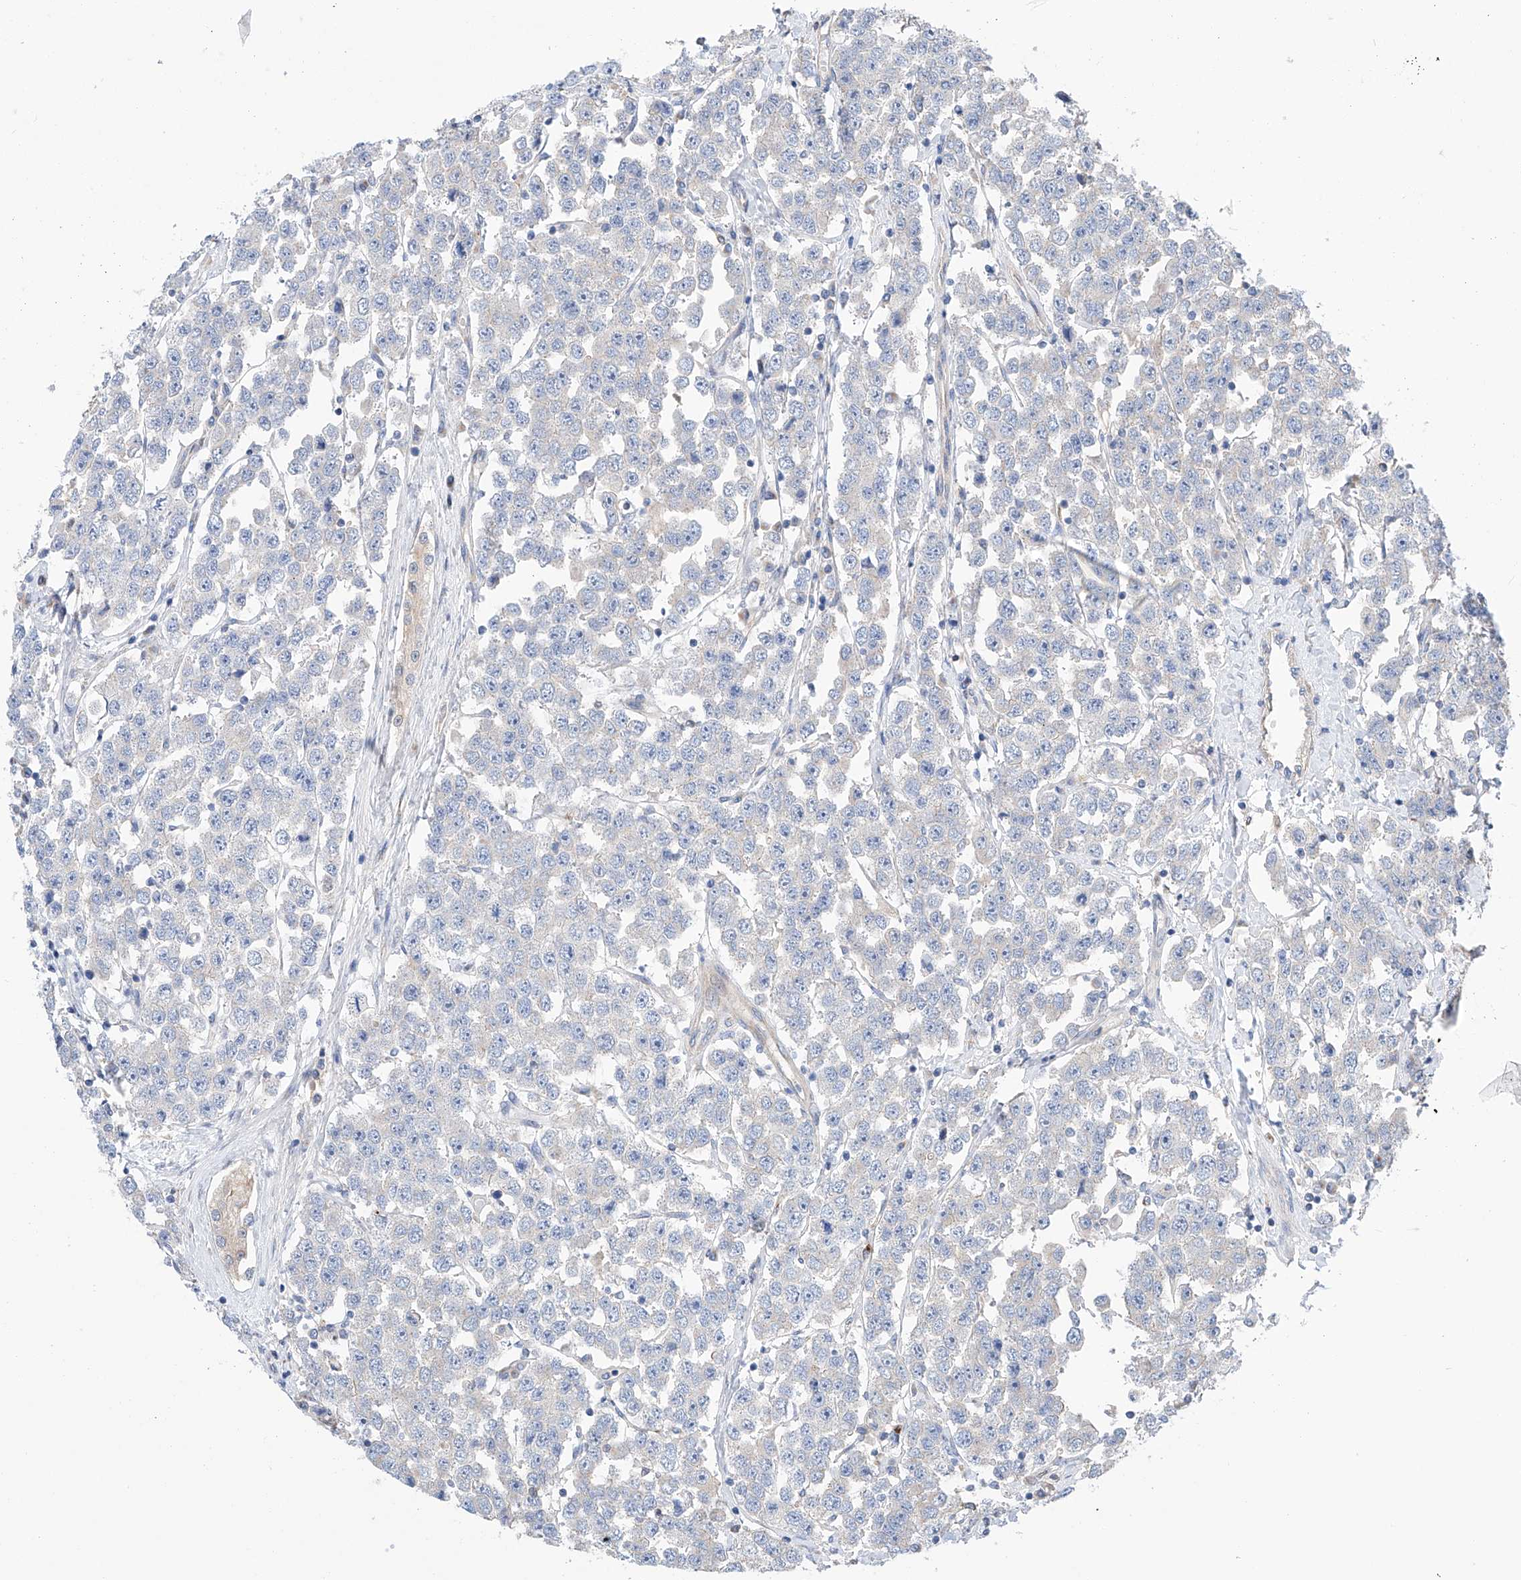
{"staining": {"intensity": "negative", "quantity": "none", "location": "none"}, "tissue": "testis cancer", "cell_type": "Tumor cells", "image_type": "cancer", "snomed": [{"axis": "morphology", "description": "Seminoma, NOS"}, {"axis": "topography", "description": "Testis"}], "caption": "DAB (3,3'-diaminobenzidine) immunohistochemical staining of human testis cancer exhibits no significant expression in tumor cells. The staining is performed using DAB brown chromogen with nuclei counter-stained in using hematoxylin.", "gene": "SLC22A7", "patient": {"sex": "male", "age": 28}}